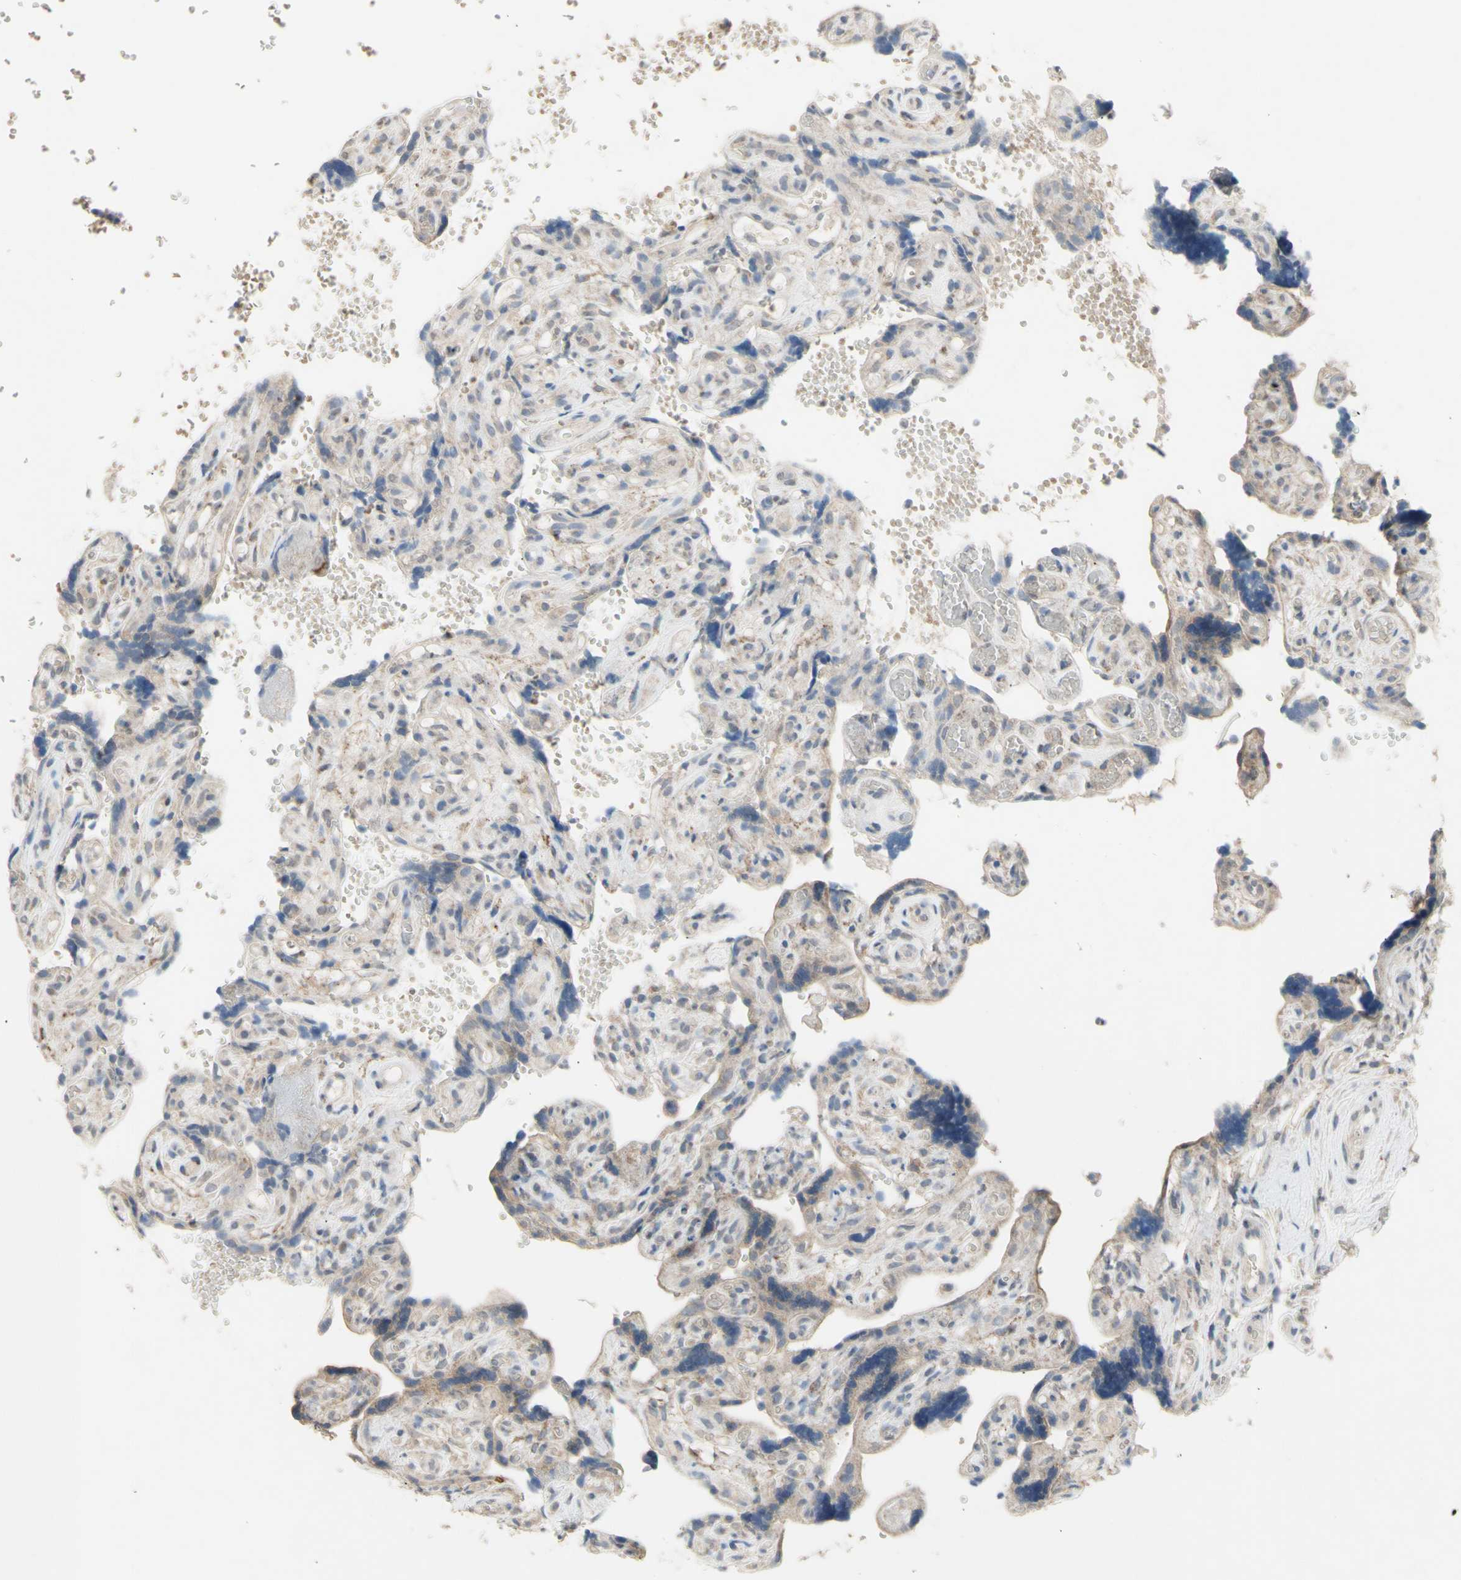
{"staining": {"intensity": "moderate", "quantity": ">75%", "location": "cytoplasmic/membranous"}, "tissue": "placenta", "cell_type": "Trophoblastic cells", "image_type": "normal", "snomed": [{"axis": "morphology", "description": "Normal tissue, NOS"}, {"axis": "topography", "description": "Placenta"}], "caption": "Protein staining of normal placenta reveals moderate cytoplasmic/membranous staining in approximately >75% of trophoblastic cells. (DAB = brown stain, brightfield microscopy at high magnification).", "gene": "NLRP1", "patient": {"sex": "female", "age": 30}}